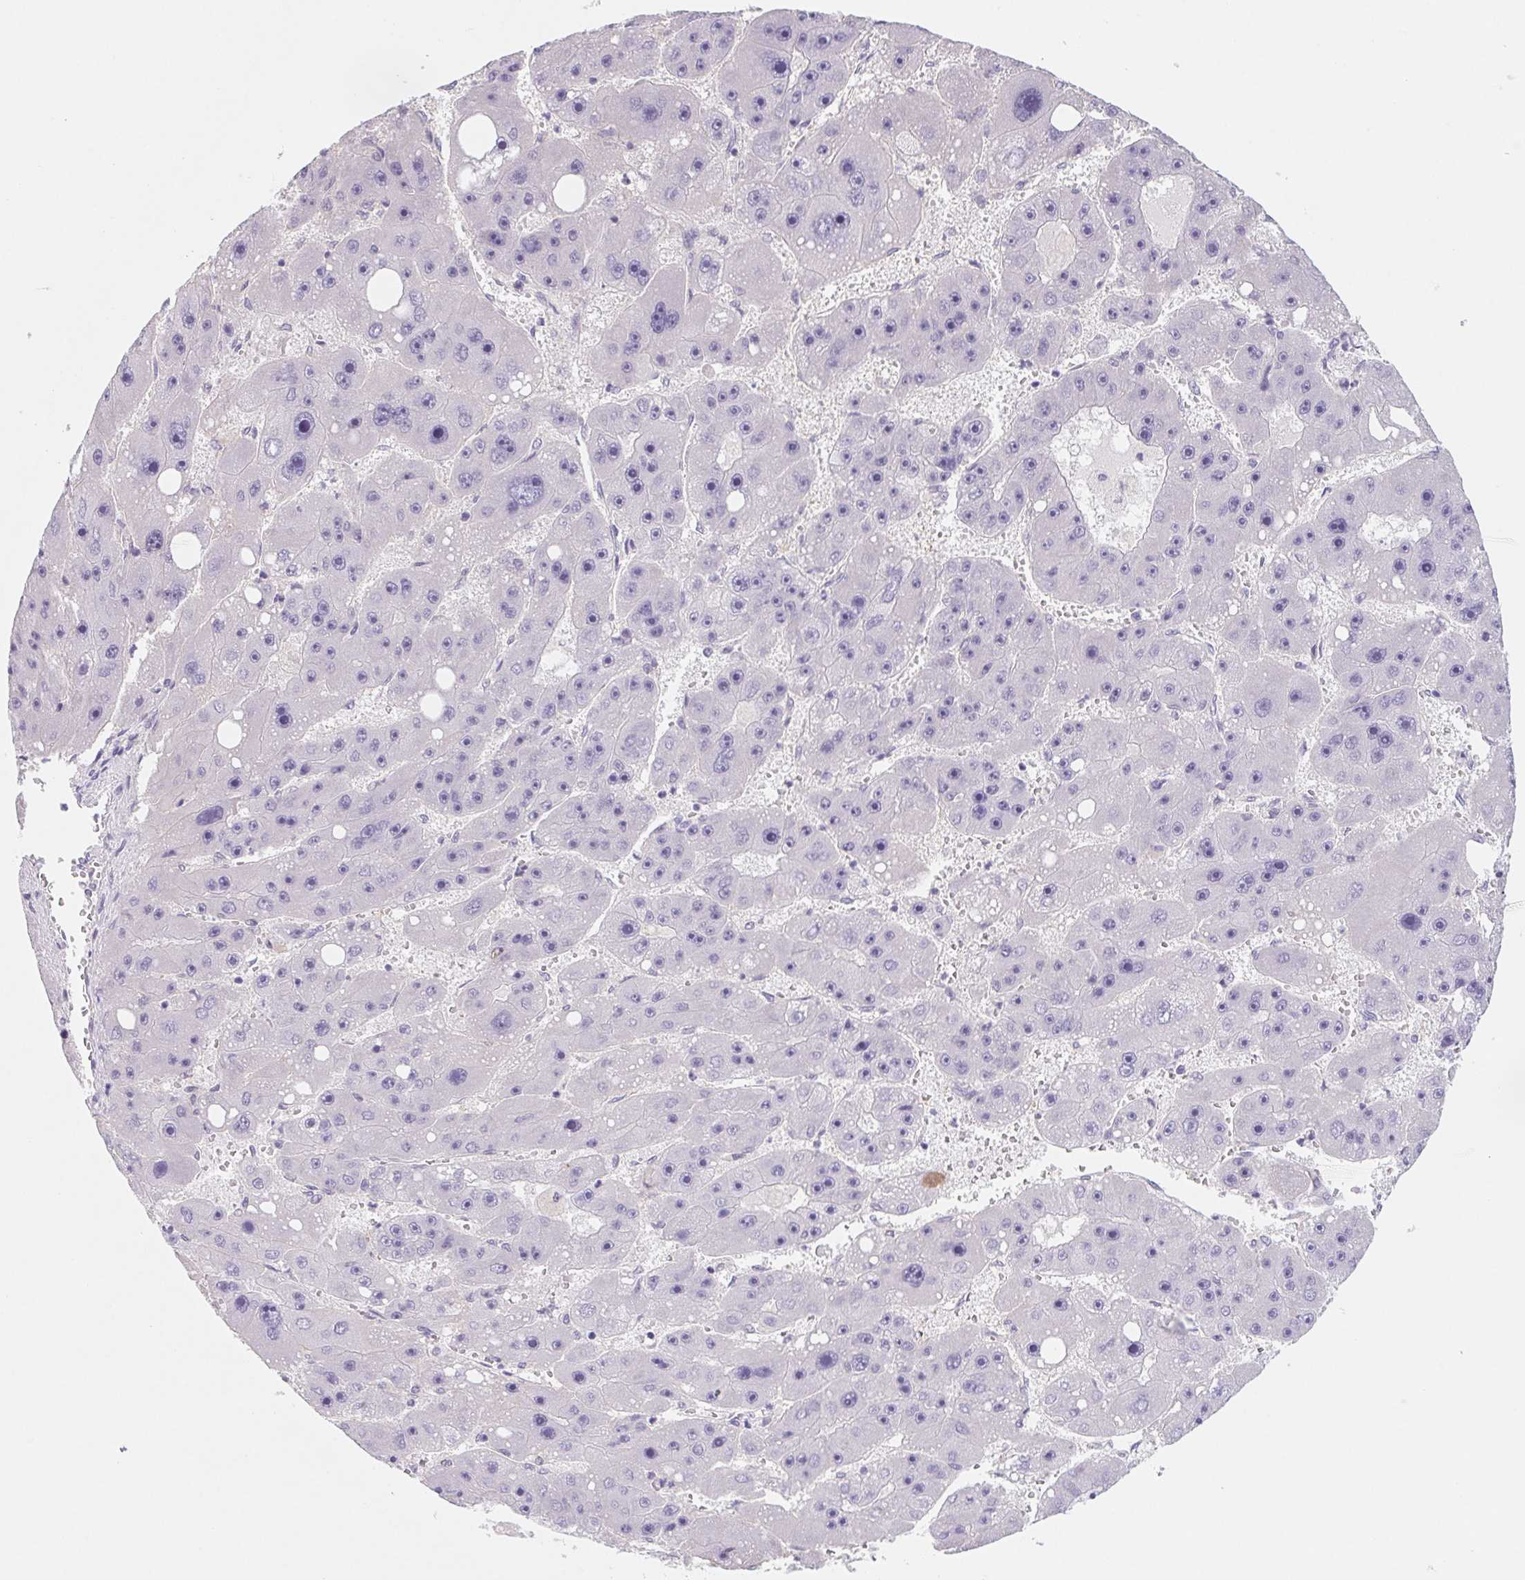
{"staining": {"intensity": "negative", "quantity": "none", "location": "none"}, "tissue": "liver cancer", "cell_type": "Tumor cells", "image_type": "cancer", "snomed": [{"axis": "morphology", "description": "Carcinoma, Hepatocellular, NOS"}, {"axis": "topography", "description": "Liver"}], "caption": "A photomicrograph of human liver cancer is negative for staining in tumor cells.", "gene": "CTNND2", "patient": {"sex": "female", "age": 61}}